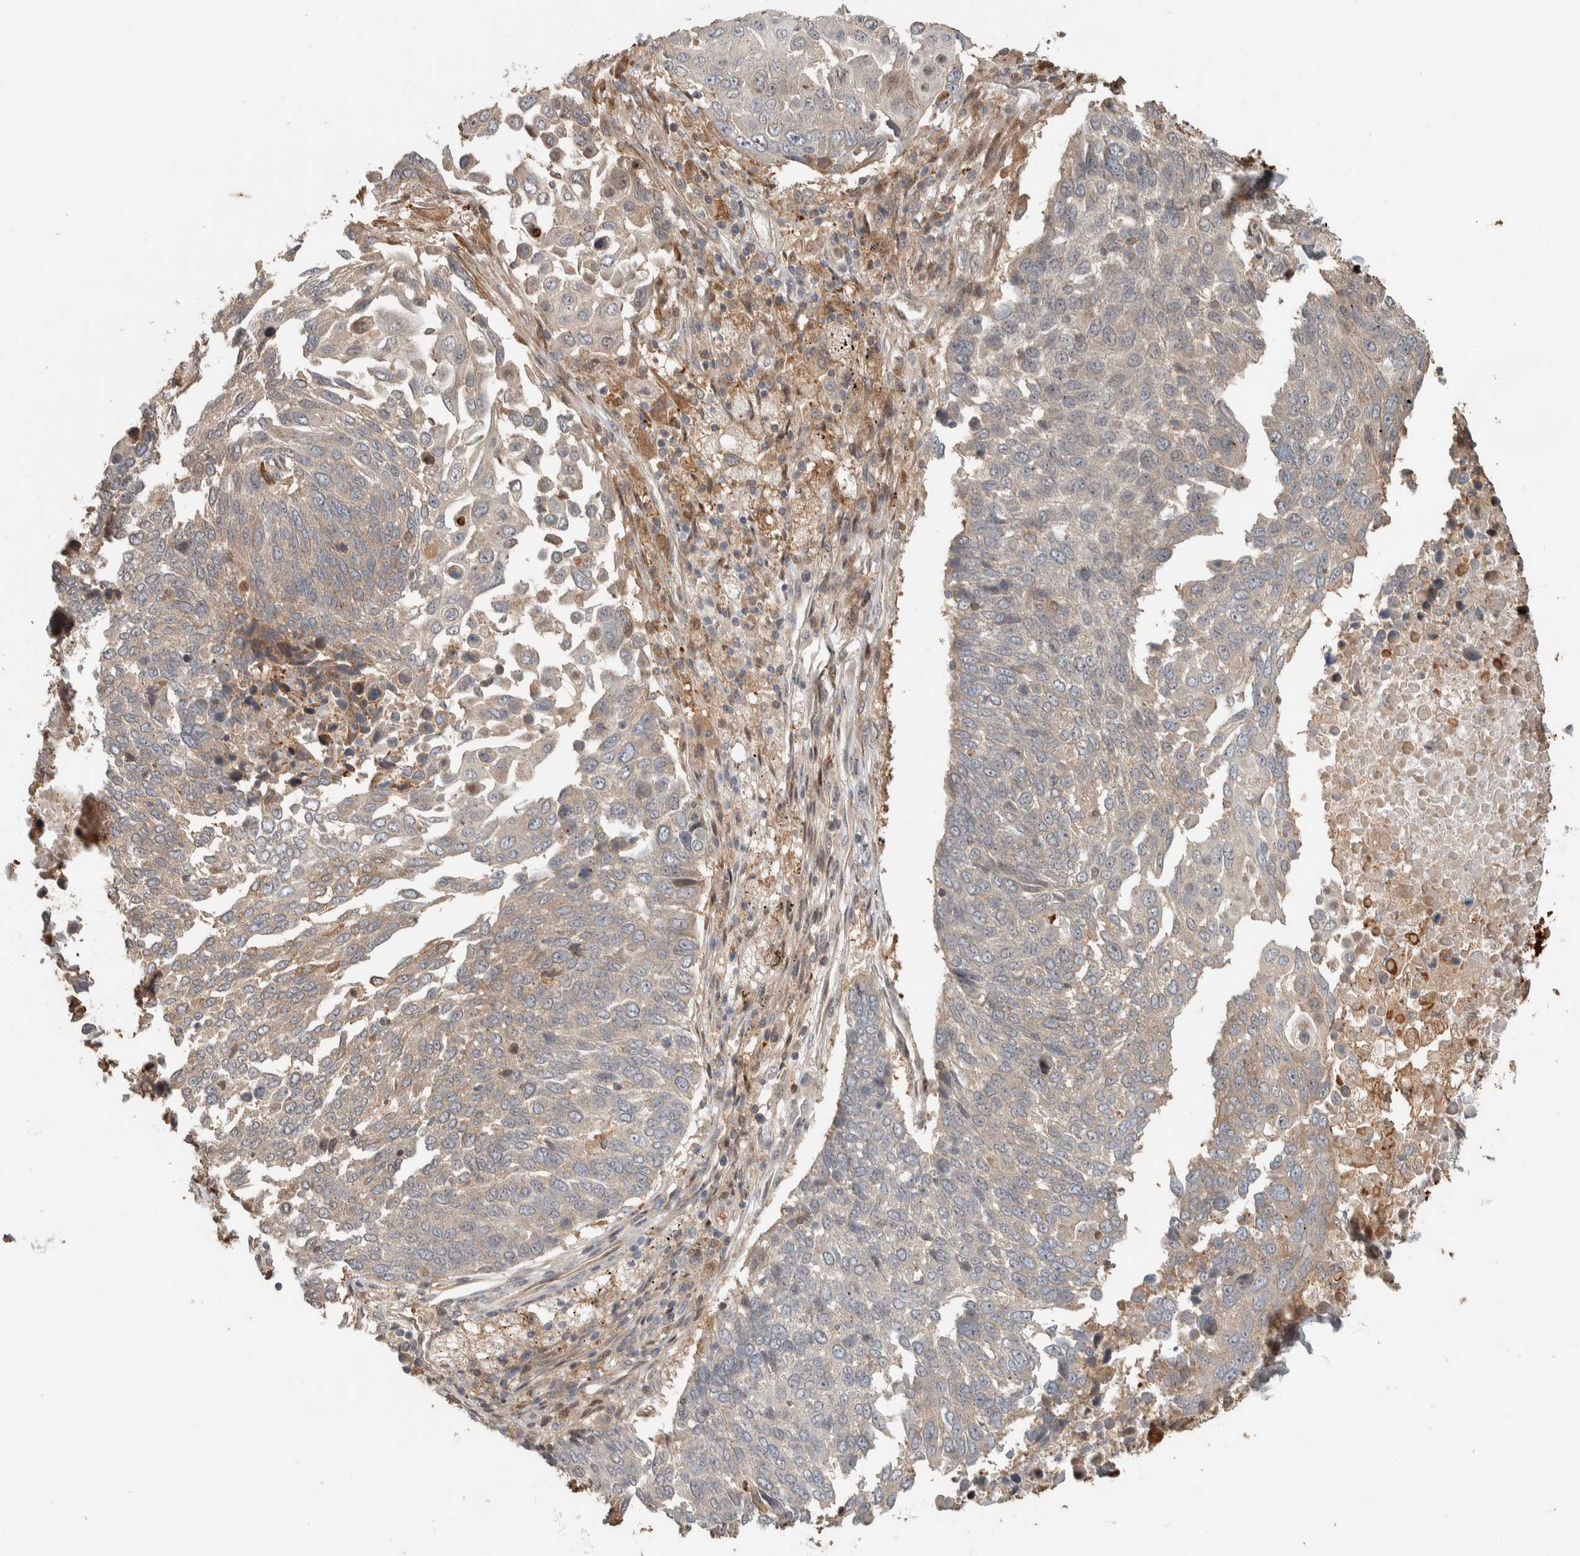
{"staining": {"intensity": "weak", "quantity": "<25%", "location": "cytoplasmic/membranous"}, "tissue": "lung cancer", "cell_type": "Tumor cells", "image_type": "cancer", "snomed": [{"axis": "morphology", "description": "Squamous cell carcinoma, NOS"}, {"axis": "topography", "description": "Lung"}], "caption": "Photomicrograph shows no protein staining in tumor cells of lung cancer tissue.", "gene": "CNTROB", "patient": {"sex": "male", "age": 66}}